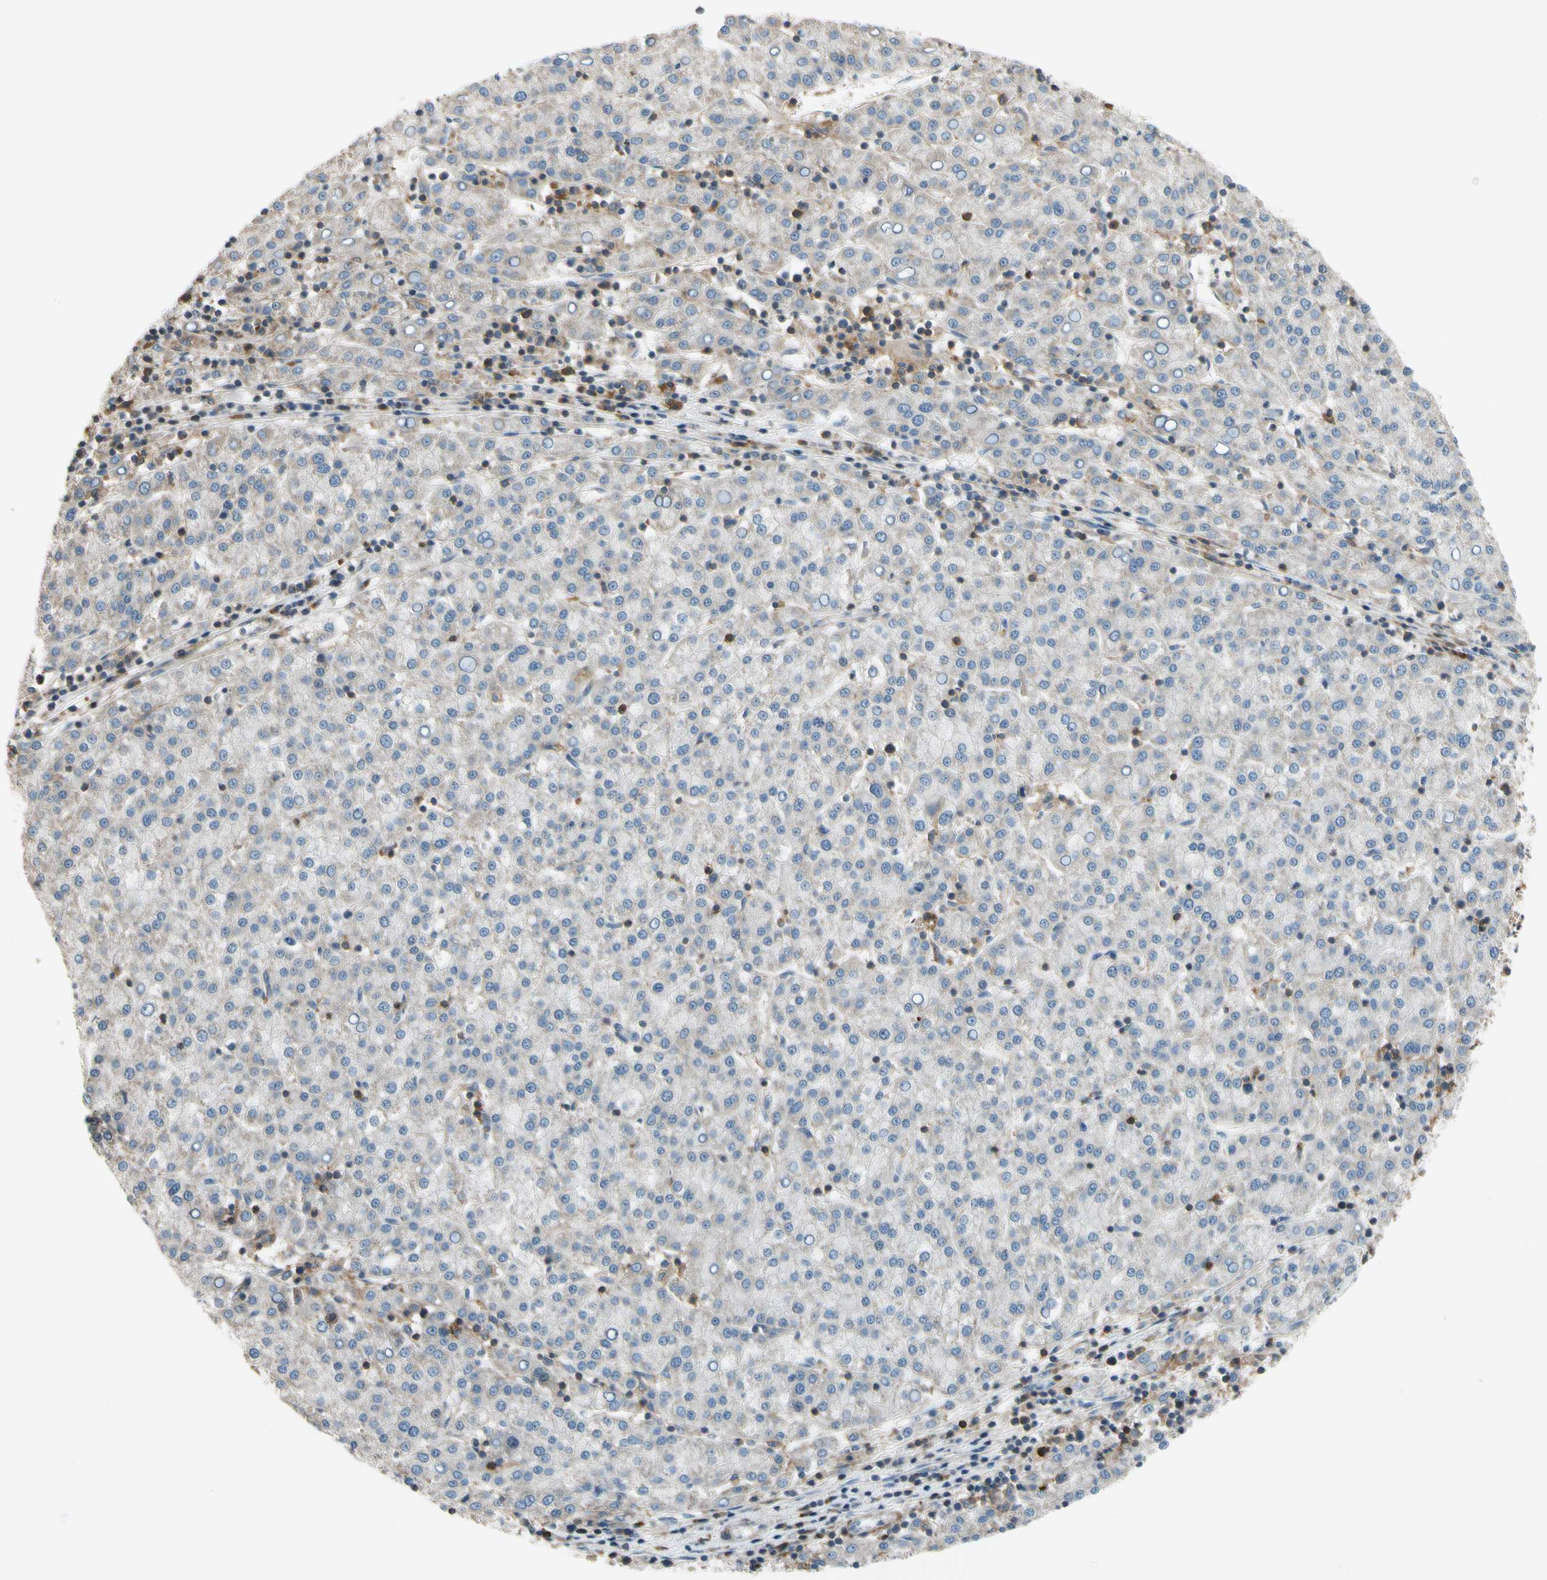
{"staining": {"intensity": "weak", "quantity": "<25%", "location": "cytoplasmic/membranous"}, "tissue": "liver cancer", "cell_type": "Tumor cells", "image_type": "cancer", "snomed": [{"axis": "morphology", "description": "Carcinoma, Hepatocellular, NOS"}, {"axis": "topography", "description": "Liver"}], "caption": "Photomicrograph shows no protein staining in tumor cells of liver hepatocellular carcinoma tissue.", "gene": "MST1R", "patient": {"sex": "female", "age": 58}}